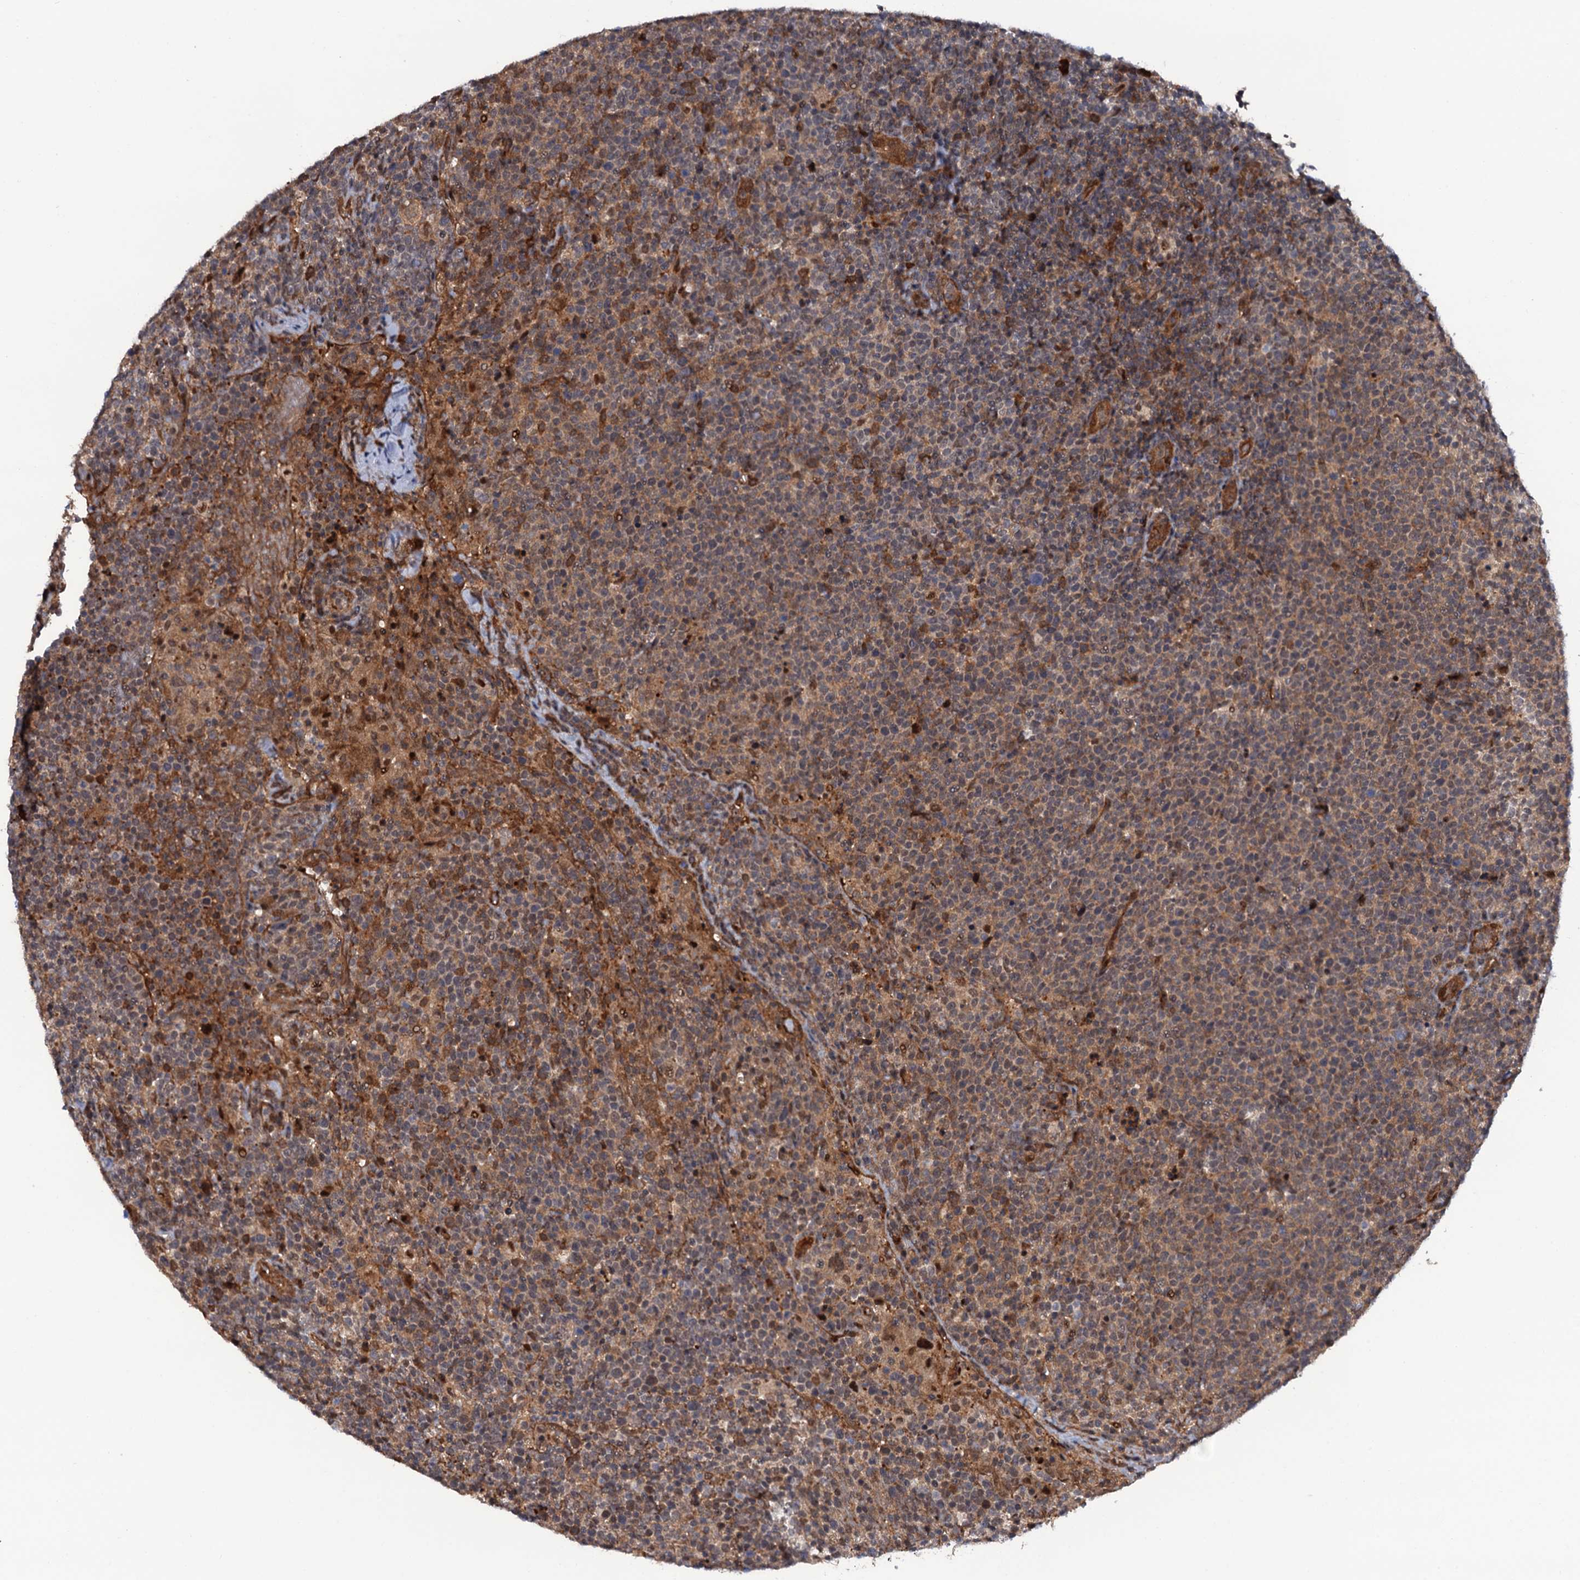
{"staining": {"intensity": "weak", "quantity": "25%-75%", "location": "cytoplasmic/membranous"}, "tissue": "lymphoma", "cell_type": "Tumor cells", "image_type": "cancer", "snomed": [{"axis": "morphology", "description": "Malignant lymphoma, non-Hodgkin's type, High grade"}, {"axis": "topography", "description": "Lymph node"}], "caption": "Immunohistochemical staining of human lymphoma shows low levels of weak cytoplasmic/membranous protein expression in about 25%-75% of tumor cells. Ihc stains the protein in brown and the nuclei are stained blue.", "gene": "CDC23", "patient": {"sex": "male", "age": 61}}